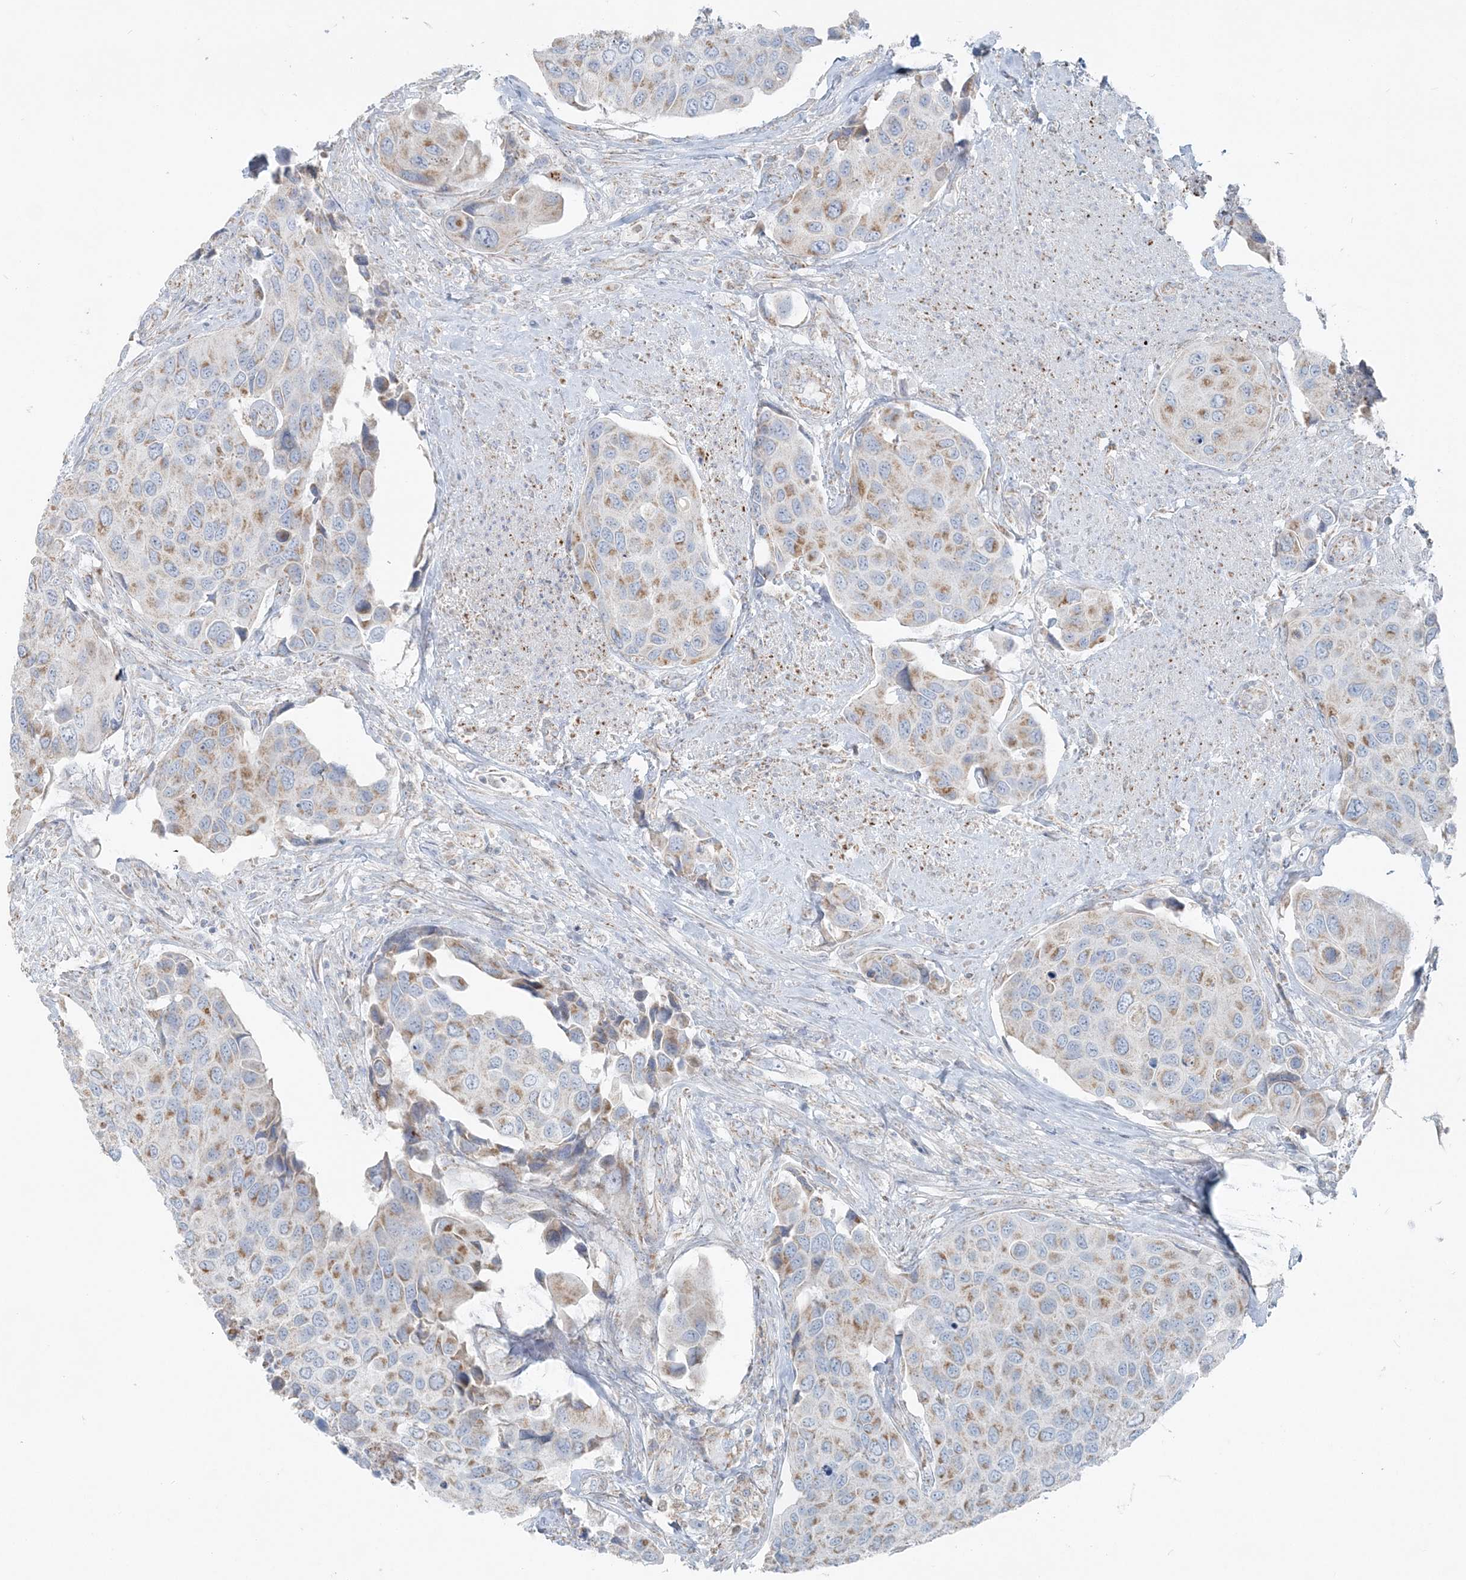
{"staining": {"intensity": "moderate", "quantity": "25%-75%", "location": "cytoplasmic/membranous"}, "tissue": "urothelial cancer", "cell_type": "Tumor cells", "image_type": "cancer", "snomed": [{"axis": "morphology", "description": "Urothelial carcinoma, High grade"}, {"axis": "topography", "description": "Urinary bladder"}], "caption": "A high-resolution image shows IHC staining of urothelial cancer, which demonstrates moderate cytoplasmic/membranous staining in approximately 25%-75% of tumor cells. (DAB (3,3'-diaminobenzidine) IHC with brightfield microscopy, high magnification).", "gene": "PCCB", "patient": {"sex": "male", "age": 74}}